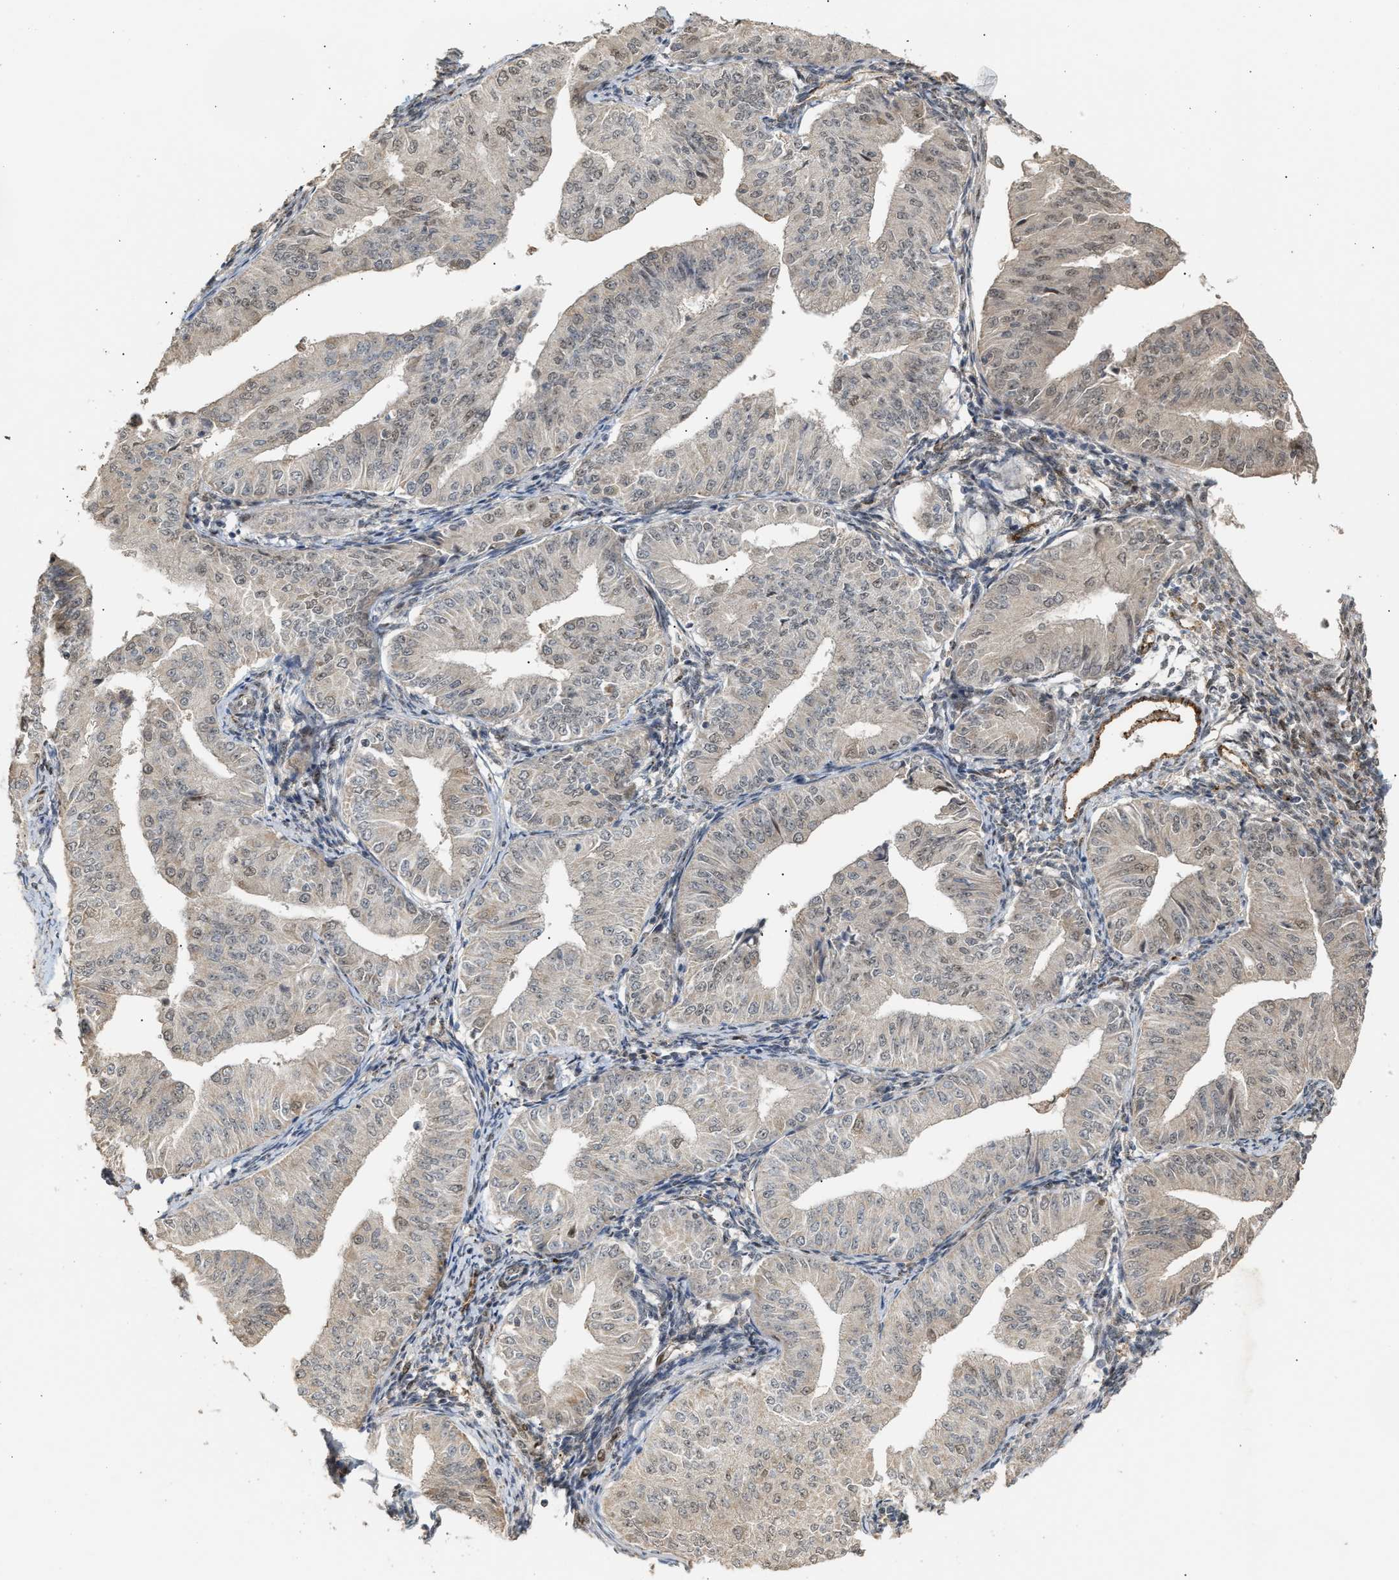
{"staining": {"intensity": "weak", "quantity": "<25%", "location": "nuclear"}, "tissue": "endometrial cancer", "cell_type": "Tumor cells", "image_type": "cancer", "snomed": [{"axis": "morphology", "description": "Normal tissue, NOS"}, {"axis": "morphology", "description": "Adenocarcinoma, NOS"}, {"axis": "topography", "description": "Endometrium"}], "caption": "This histopathology image is of endometrial cancer stained with immunohistochemistry to label a protein in brown with the nuclei are counter-stained blue. There is no expression in tumor cells.", "gene": "ZFAND5", "patient": {"sex": "female", "age": 53}}